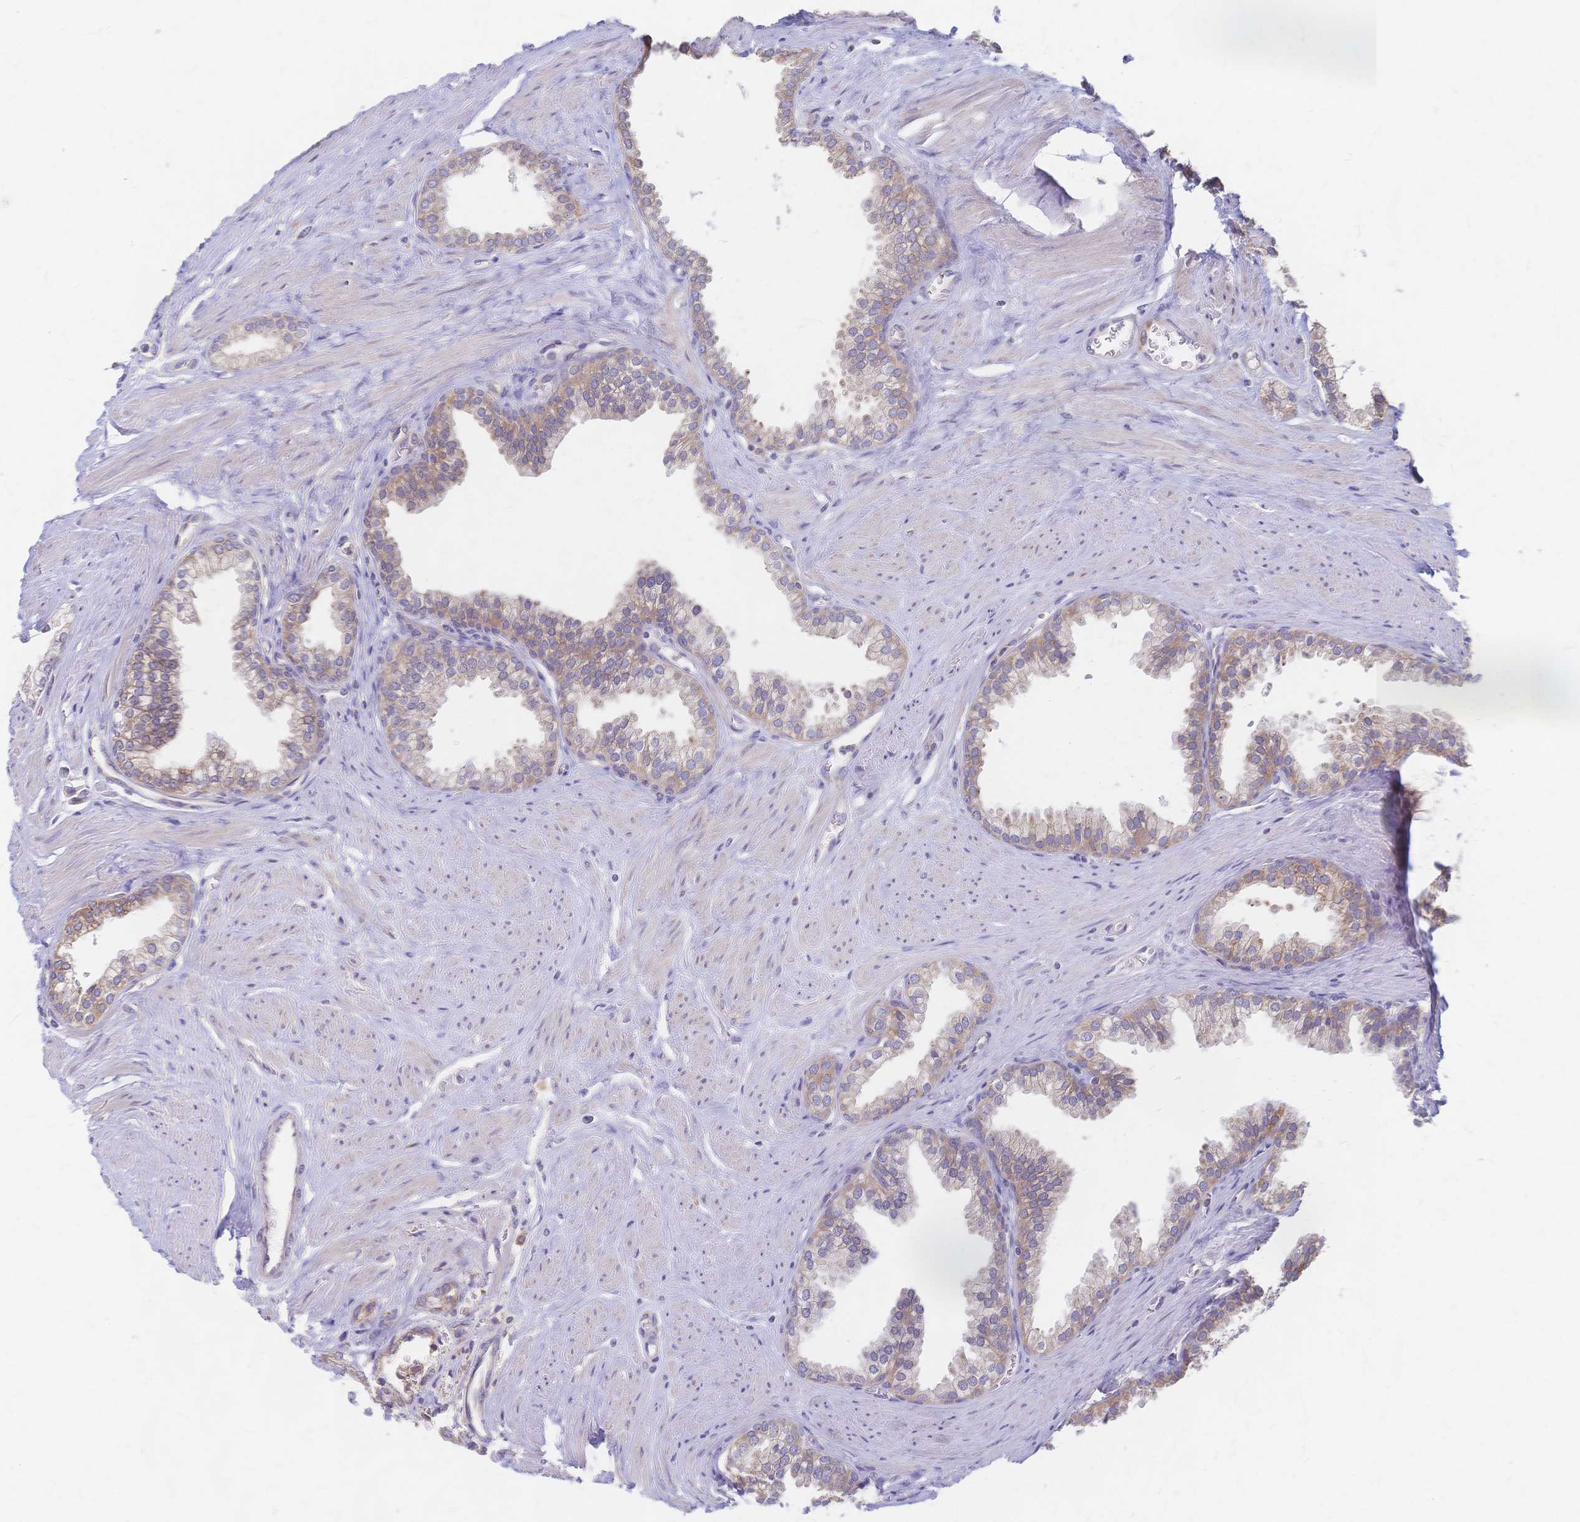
{"staining": {"intensity": "weak", "quantity": "25%-75%", "location": "cytoplasmic/membranous"}, "tissue": "prostate", "cell_type": "Glandular cells", "image_type": "normal", "snomed": [{"axis": "morphology", "description": "Normal tissue, NOS"}, {"axis": "topography", "description": "Prostate"}, {"axis": "topography", "description": "Peripheral nerve tissue"}], "caption": "Brown immunohistochemical staining in unremarkable prostate displays weak cytoplasmic/membranous staining in about 25%-75% of glandular cells.", "gene": "CYB5A", "patient": {"sex": "male", "age": 55}}